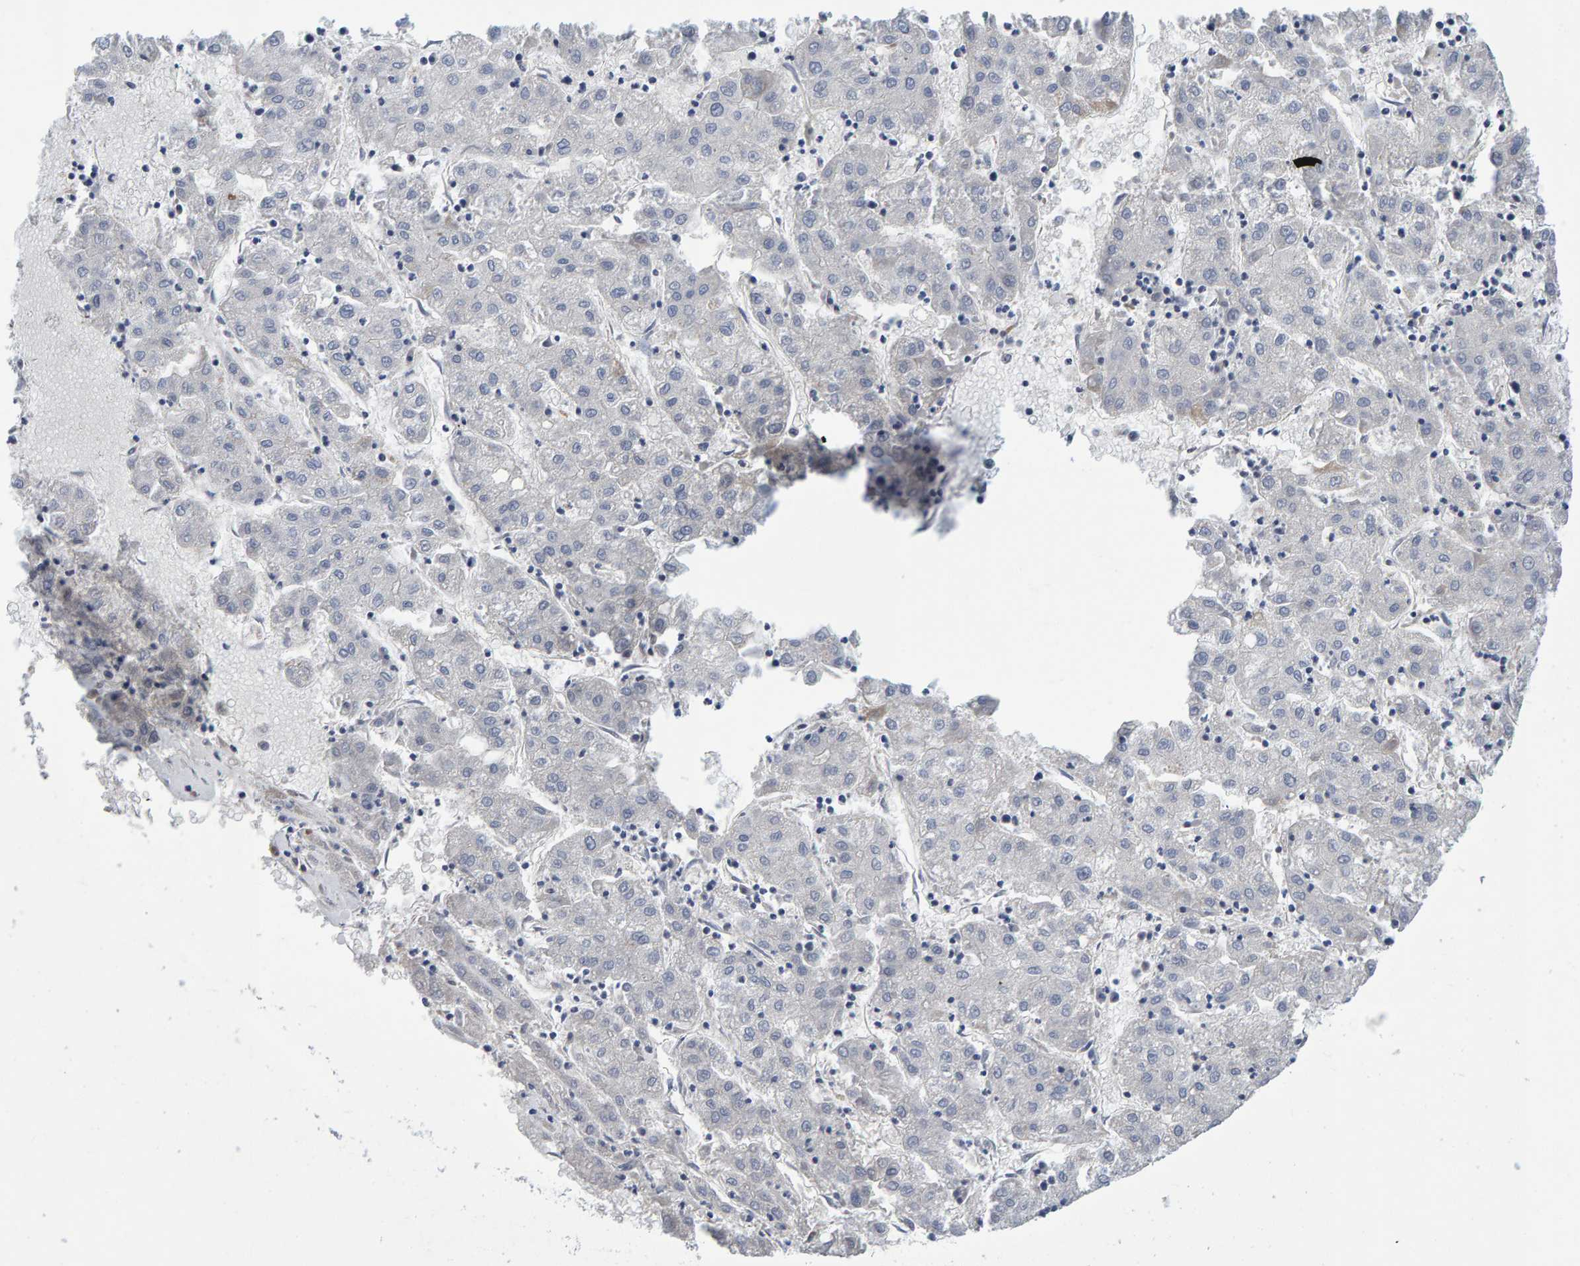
{"staining": {"intensity": "negative", "quantity": "none", "location": "none"}, "tissue": "liver cancer", "cell_type": "Tumor cells", "image_type": "cancer", "snomed": [{"axis": "morphology", "description": "Carcinoma, Hepatocellular, NOS"}, {"axis": "topography", "description": "Liver"}], "caption": "This histopathology image is of liver hepatocellular carcinoma stained with immunohistochemistry to label a protein in brown with the nuclei are counter-stained blue. There is no positivity in tumor cells. (DAB immunohistochemistry (IHC) with hematoxylin counter stain).", "gene": "EFR3A", "patient": {"sex": "male", "age": 72}}